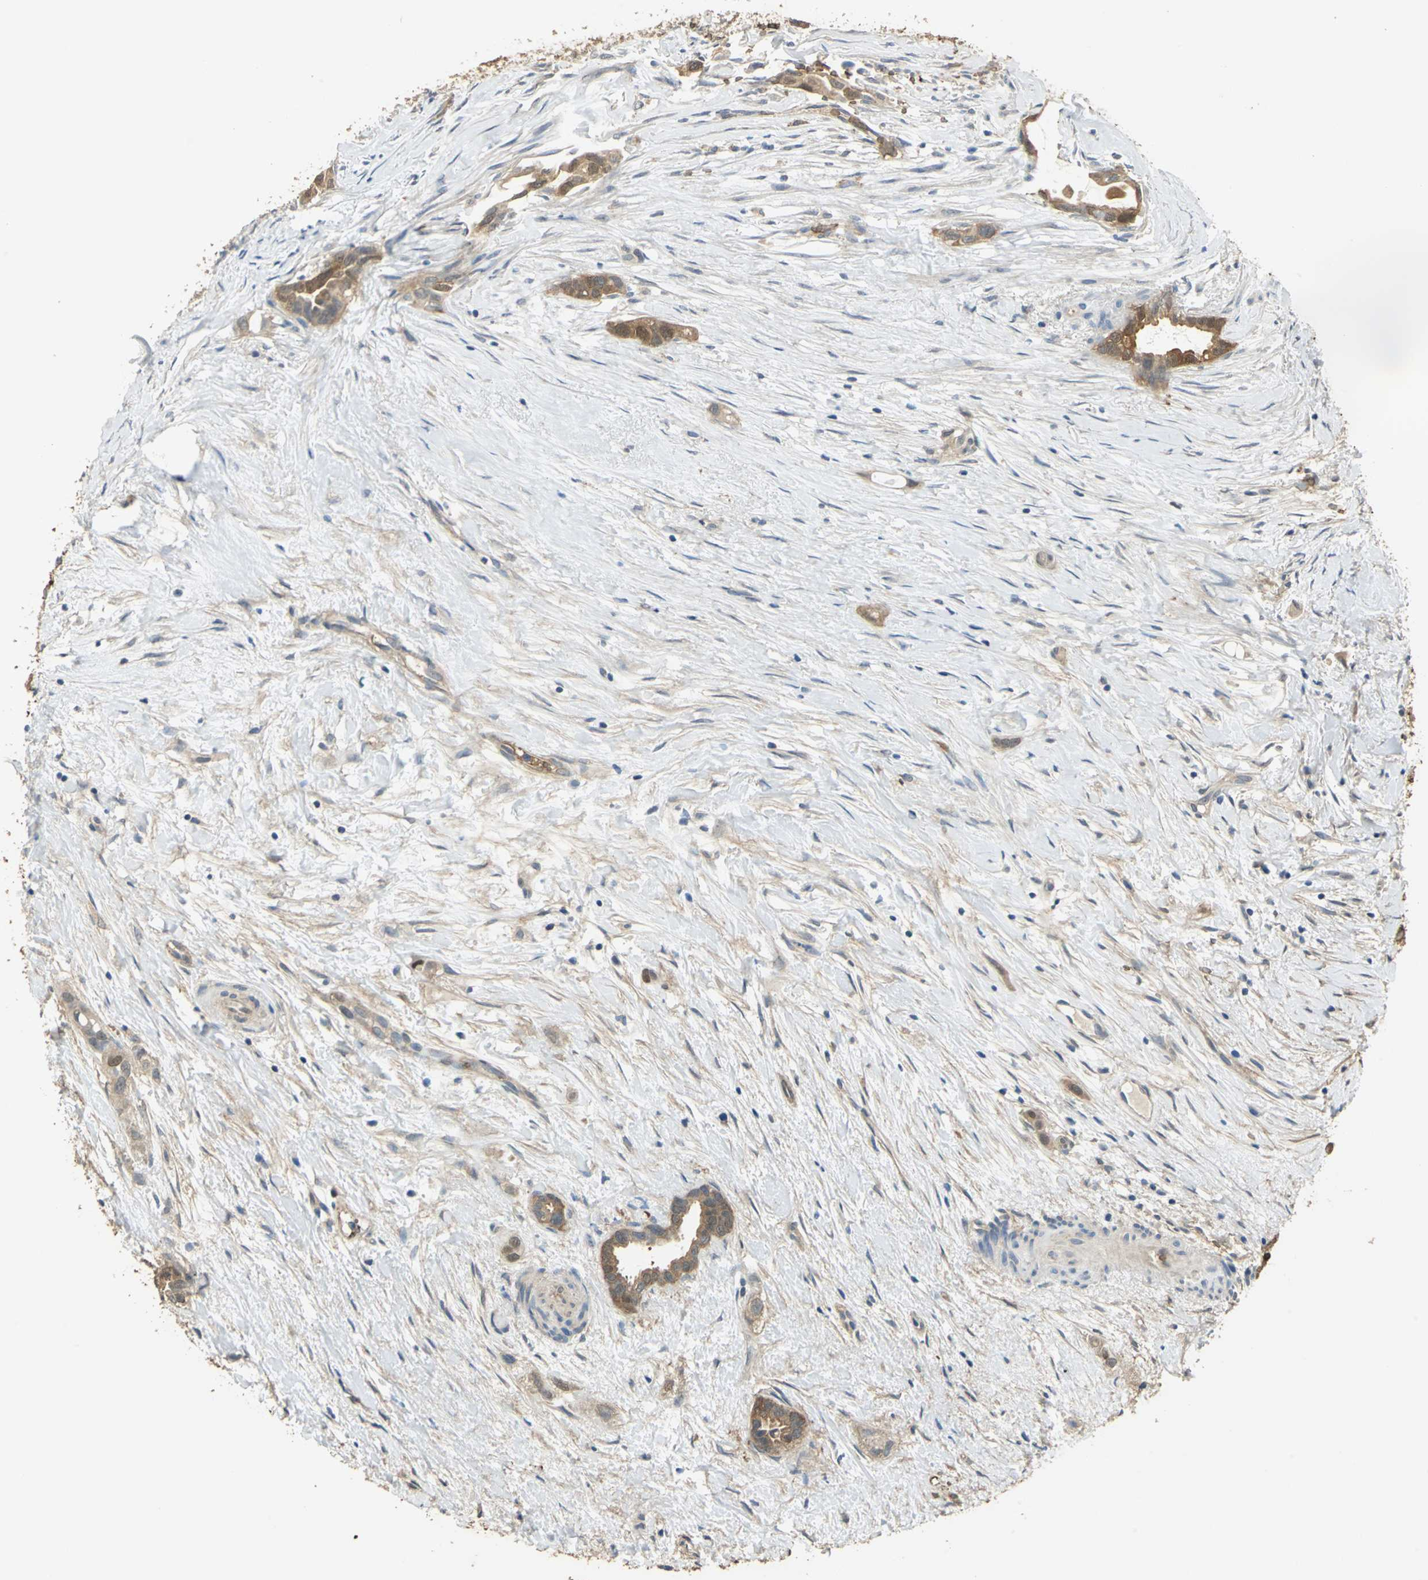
{"staining": {"intensity": "moderate", "quantity": ">75%", "location": "cytoplasmic/membranous,nuclear"}, "tissue": "liver cancer", "cell_type": "Tumor cells", "image_type": "cancer", "snomed": [{"axis": "morphology", "description": "Cholangiocarcinoma"}, {"axis": "topography", "description": "Liver"}], "caption": "Brown immunohistochemical staining in liver cancer demonstrates moderate cytoplasmic/membranous and nuclear positivity in about >75% of tumor cells. The staining is performed using DAB (3,3'-diaminobenzidine) brown chromogen to label protein expression. The nuclei are counter-stained blue using hematoxylin.", "gene": "DDAH1", "patient": {"sex": "female", "age": 65}}